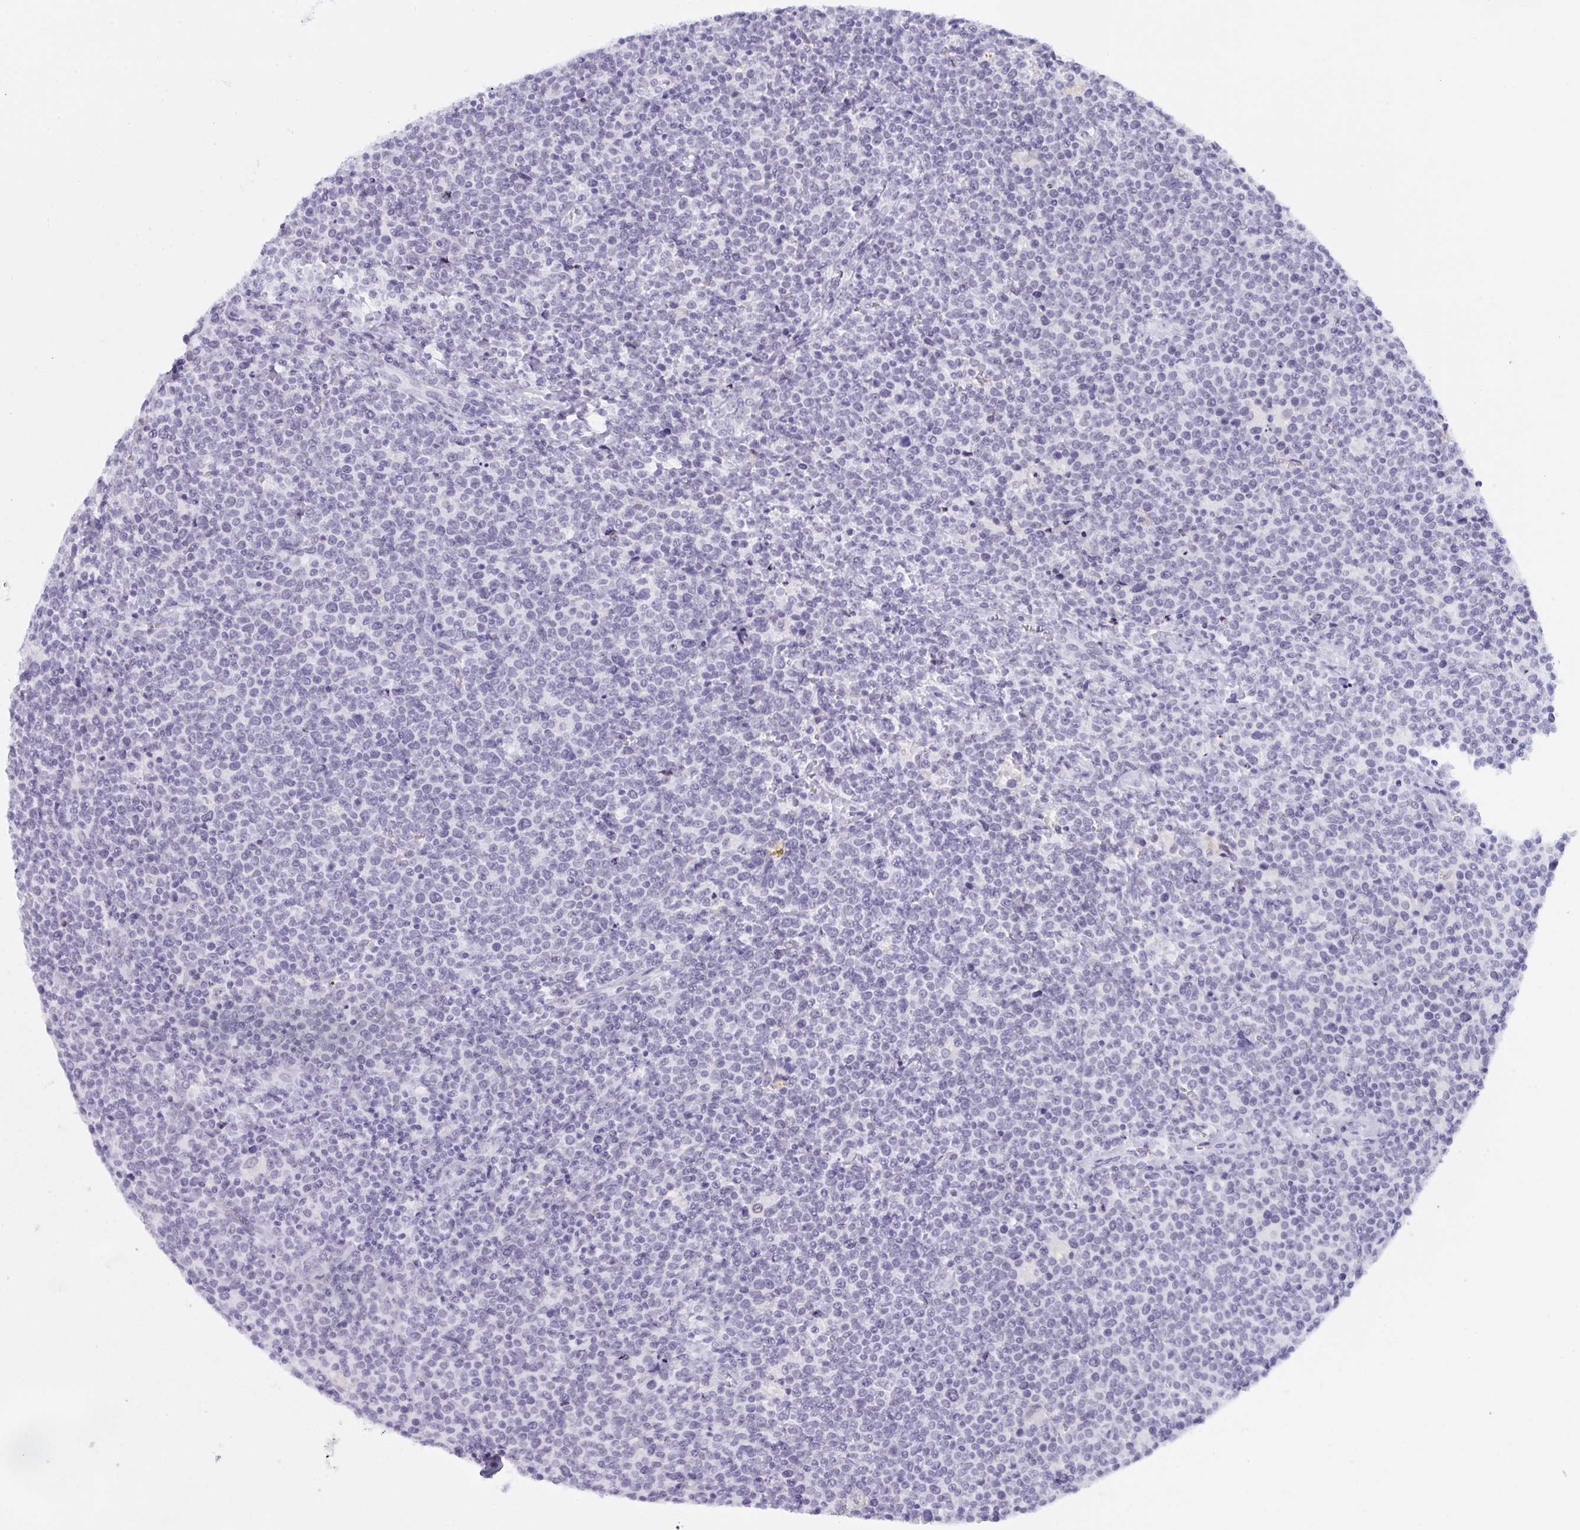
{"staining": {"intensity": "negative", "quantity": "none", "location": "none"}, "tissue": "lymphoma", "cell_type": "Tumor cells", "image_type": "cancer", "snomed": [{"axis": "morphology", "description": "Malignant lymphoma, non-Hodgkin's type, High grade"}, {"axis": "topography", "description": "Lymph node"}], "caption": "There is no significant expression in tumor cells of lymphoma.", "gene": "ELN", "patient": {"sex": "male", "age": 61}}